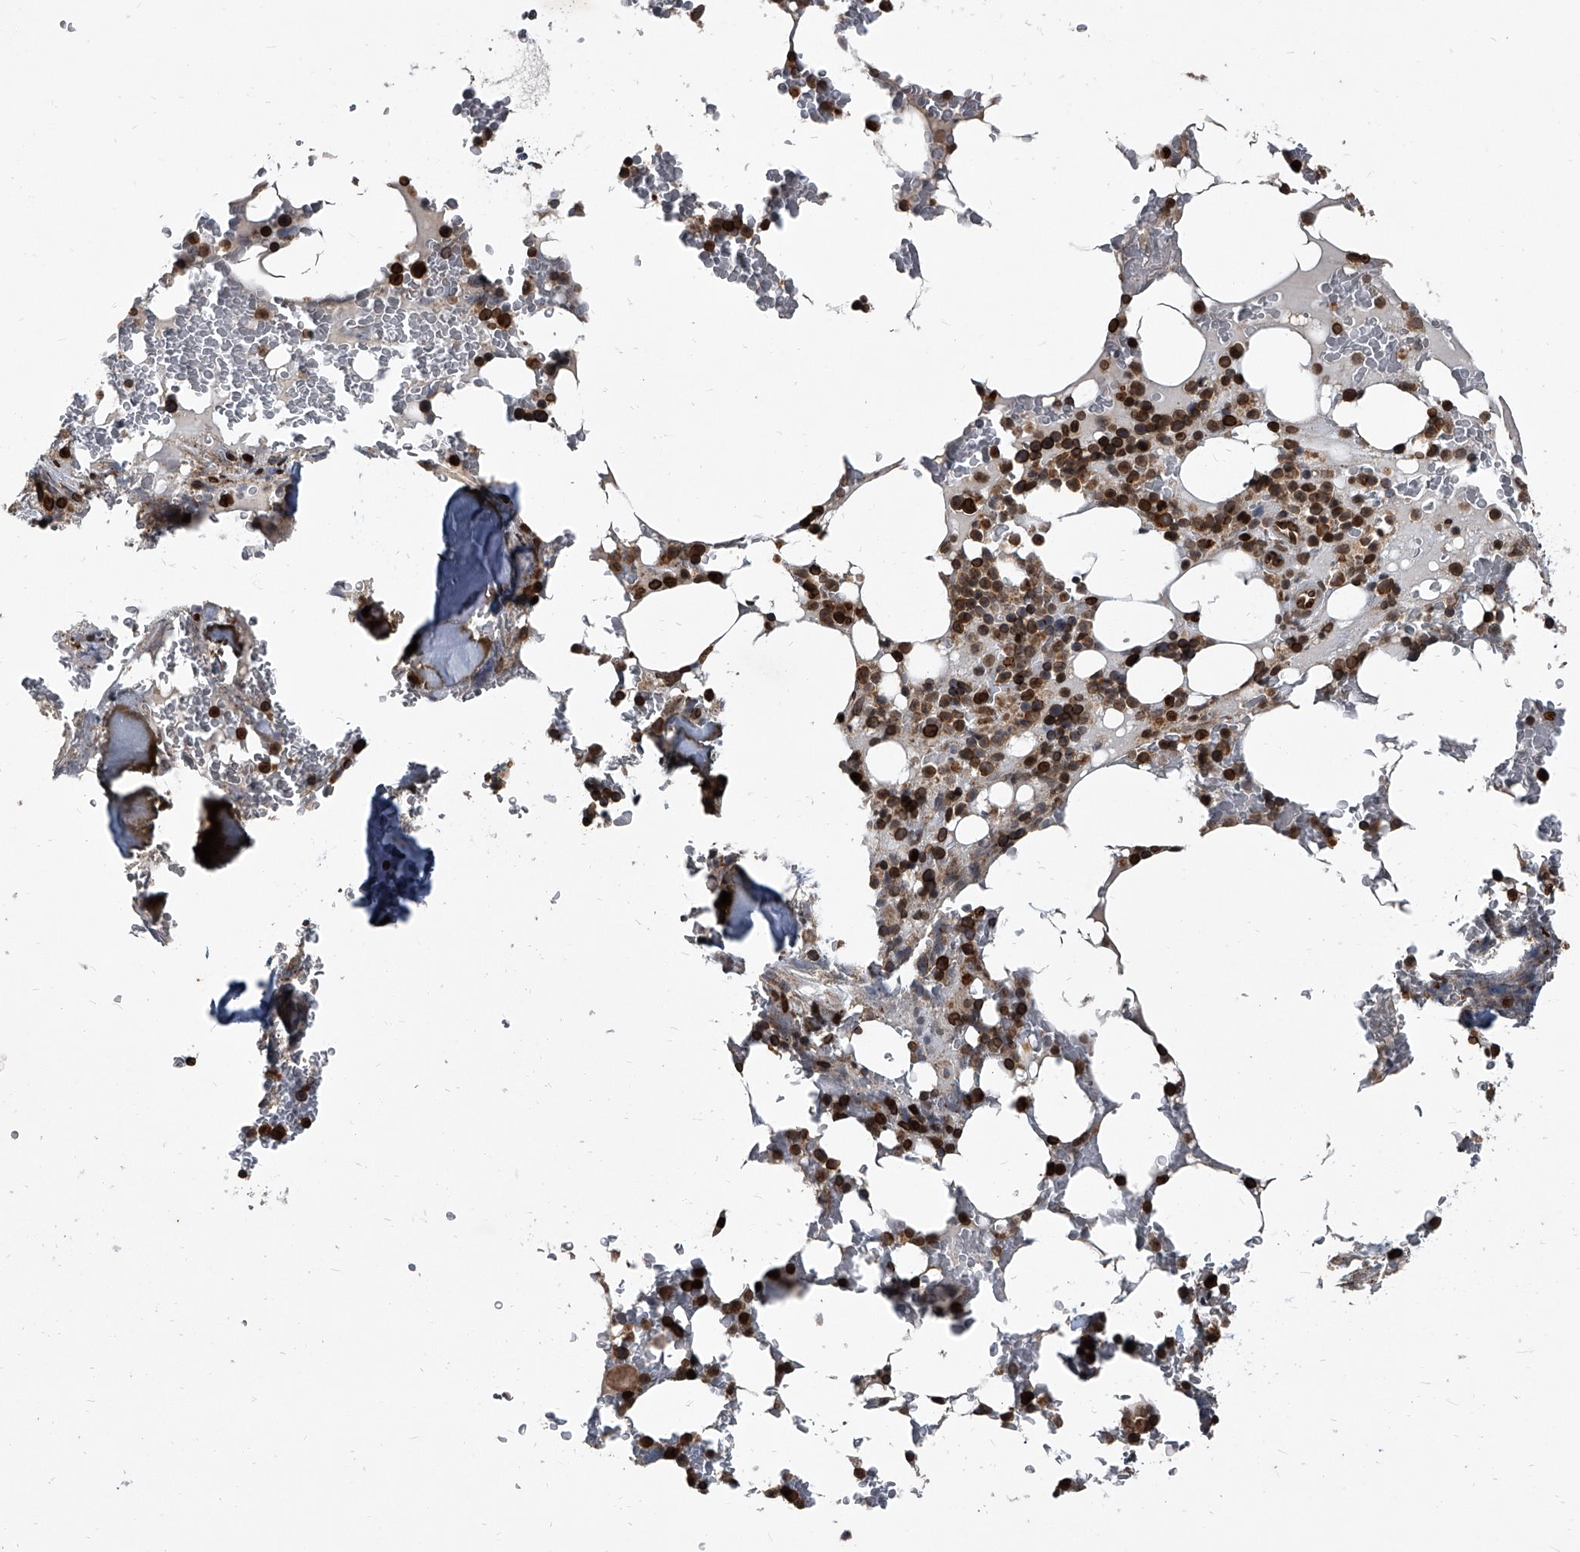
{"staining": {"intensity": "strong", "quantity": ">75%", "location": "nuclear"}, "tissue": "bone marrow", "cell_type": "Hematopoietic cells", "image_type": "normal", "snomed": [{"axis": "morphology", "description": "Normal tissue, NOS"}, {"axis": "topography", "description": "Bone marrow"}], "caption": "A brown stain highlights strong nuclear staining of a protein in hematopoietic cells of normal human bone marrow. (DAB (3,3'-diaminobenzidine) = brown stain, brightfield microscopy at high magnification).", "gene": "PHF20", "patient": {"sex": "male", "age": 58}}